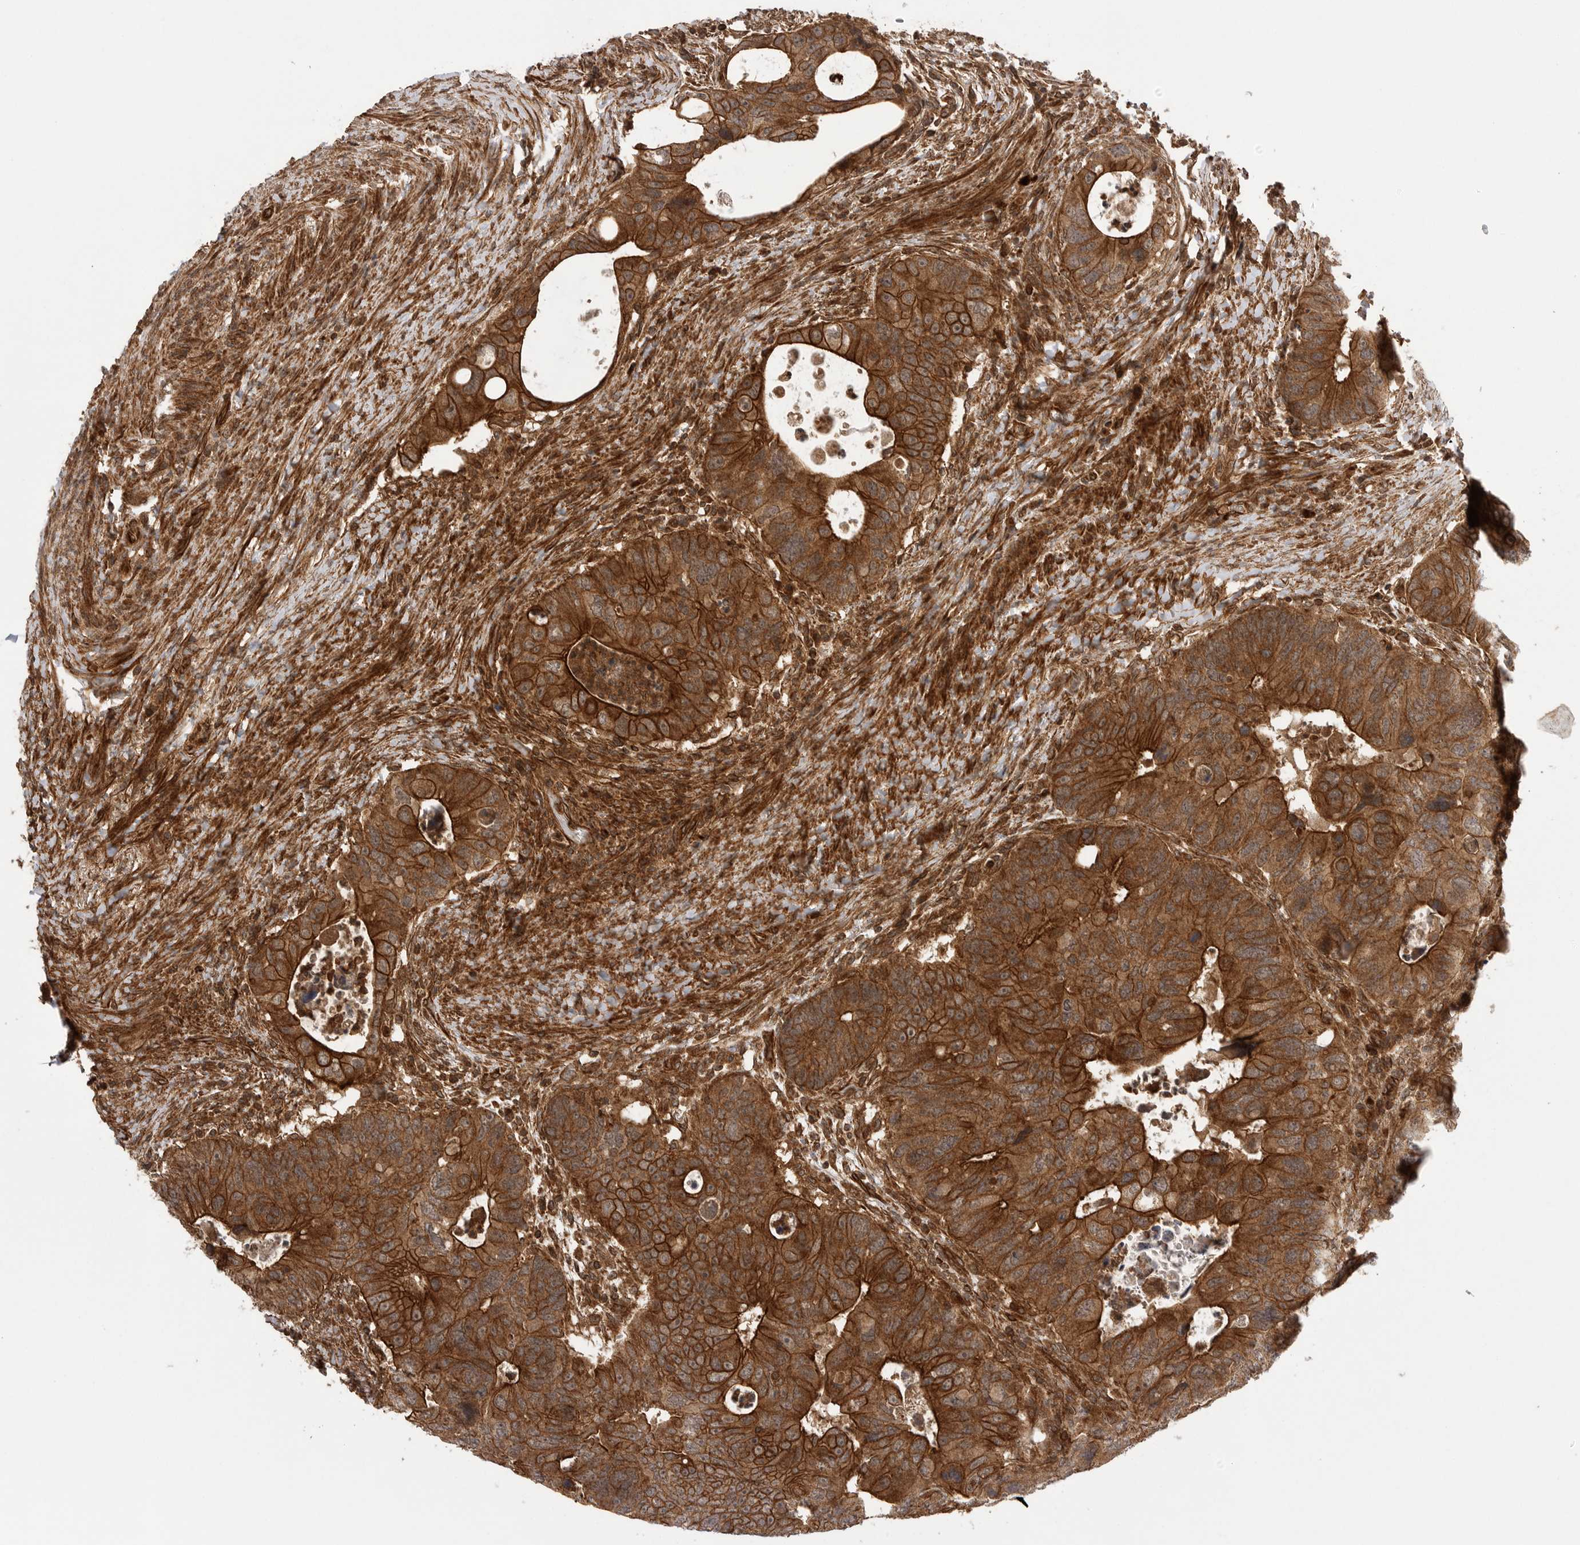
{"staining": {"intensity": "strong", "quantity": ">75%", "location": "cytoplasmic/membranous"}, "tissue": "colorectal cancer", "cell_type": "Tumor cells", "image_type": "cancer", "snomed": [{"axis": "morphology", "description": "Adenocarcinoma, NOS"}, {"axis": "topography", "description": "Rectum"}], "caption": "Protein expression analysis of adenocarcinoma (colorectal) reveals strong cytoplasmic/membranous positivity in about >75% of tumor cells.", "gene": "PRDX4", "patient": {"sex": "male", "age": 59}}